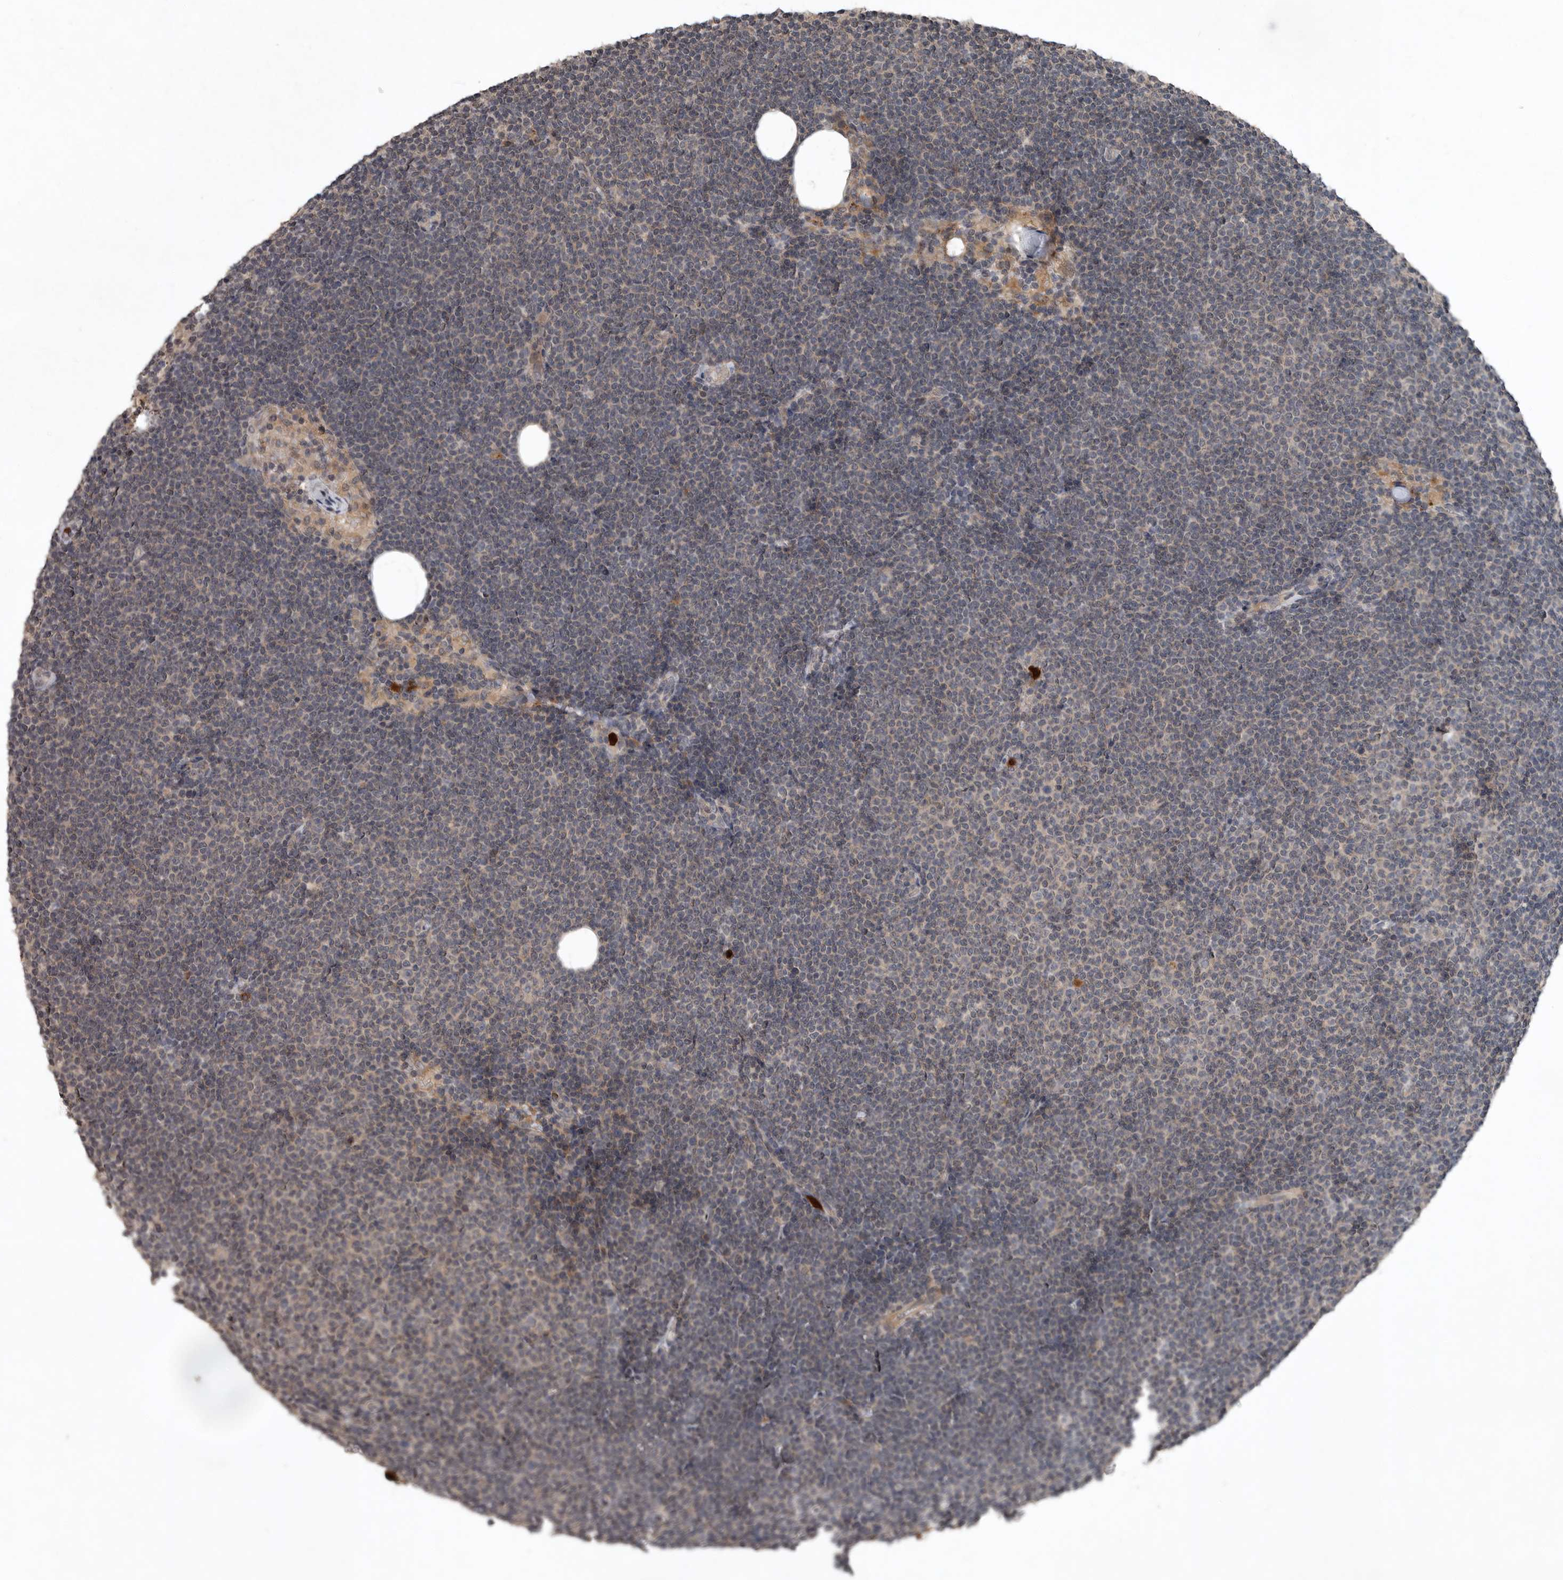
{"staining": {"intensity": "weak", "quantity": "<25%", "location": "cytoplasmic/membranous"}, "tissue": "lymphoma", "cell_type": "Tumor cells", "image_type": "cancer", "snomed": [{"axis": "morphology", "description": "Malignant lymphoma, non-Hodgkin's type, Low grade"}, {"axis": "topography", "description": "Lymph node"}], "caption": "Tumor cells show no significant protein staining in lymphoma.", "gene": "SCP2", "patient": {"sex": "female", "age": 53}}